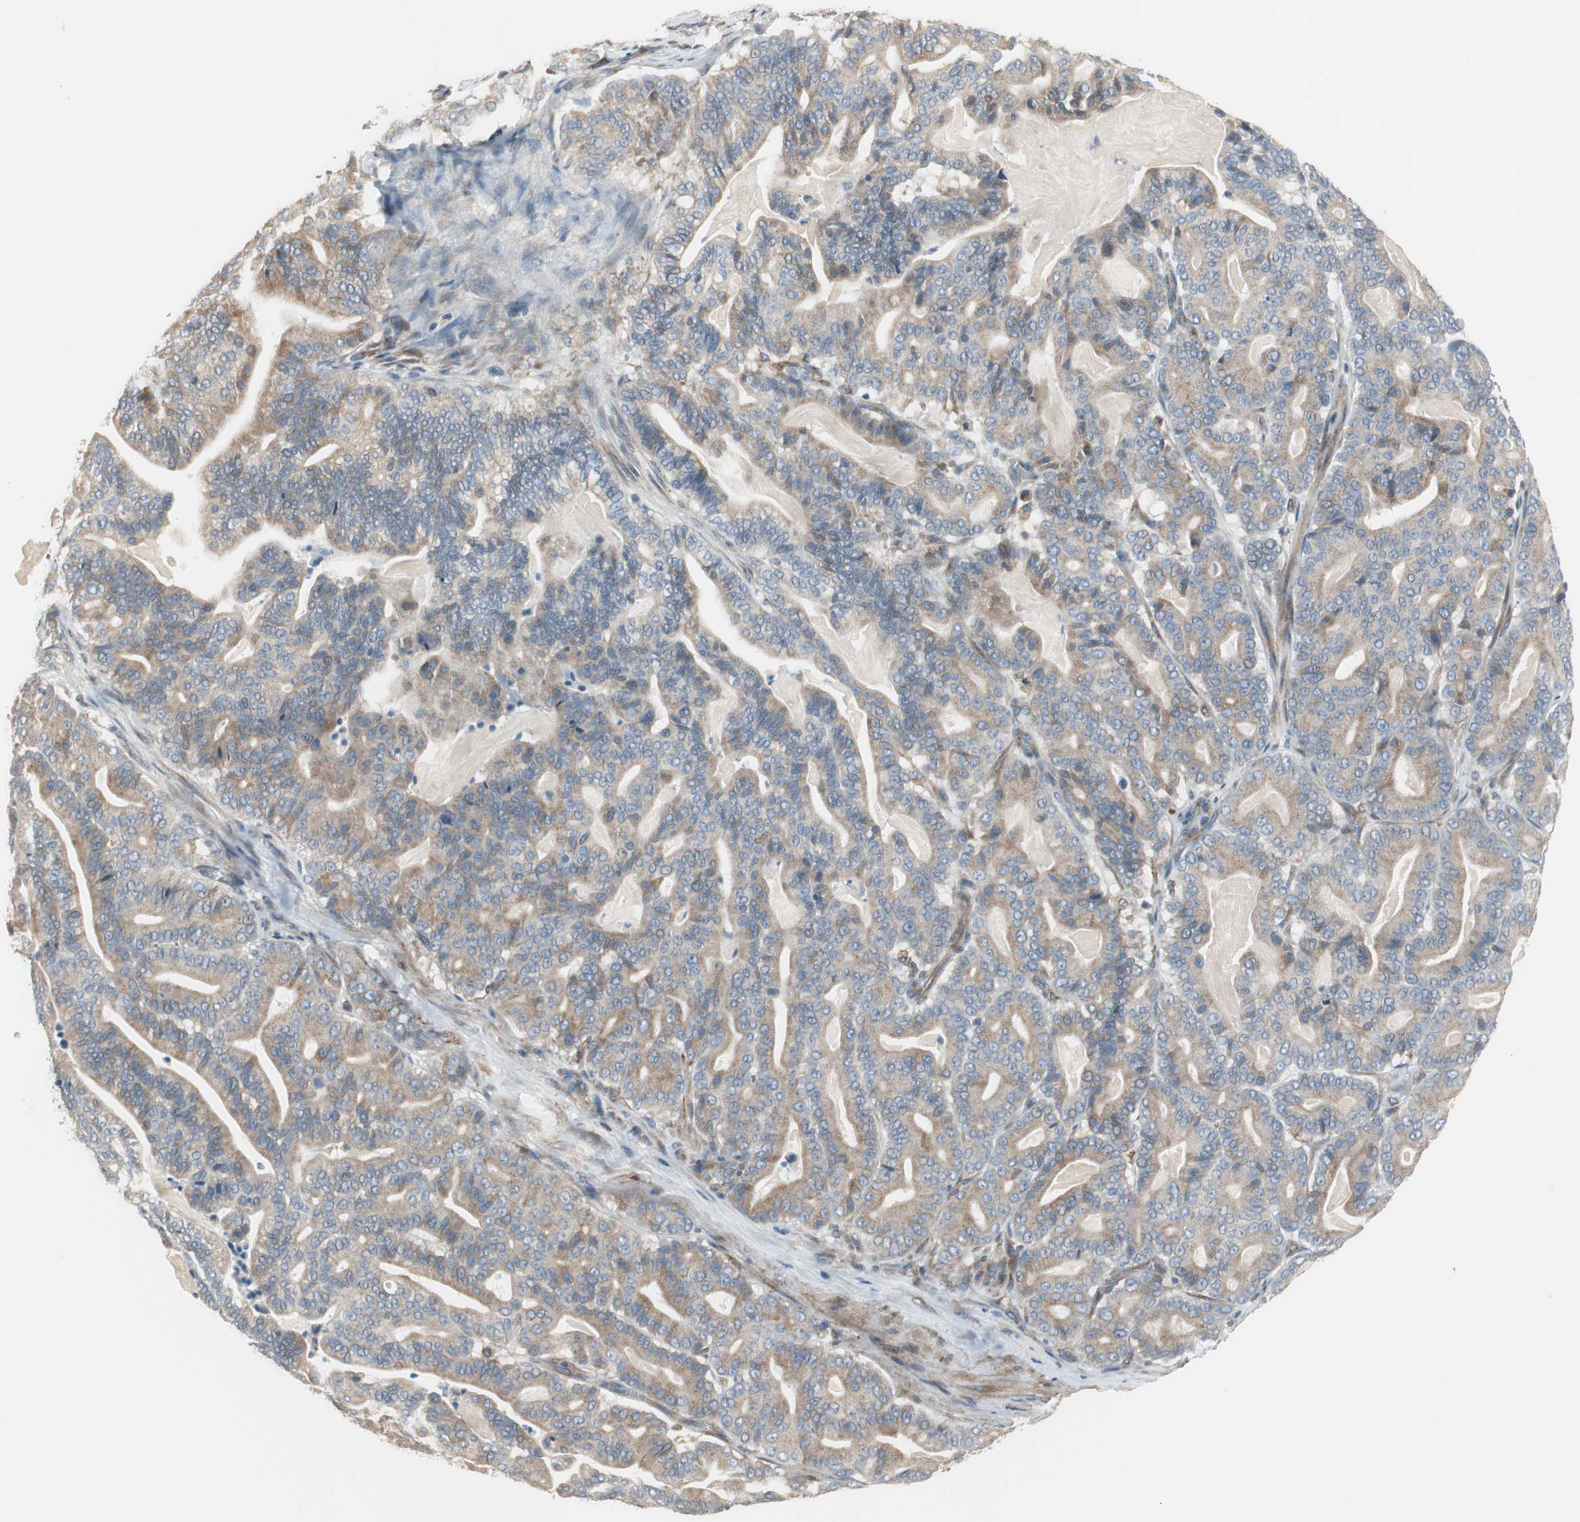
{"staining": {"intensity": "moderate", "quantity": ">75%", "location": "cytoplasmic/membranous"}, "tissue": "pancreatic cancer", "cell_type": "Tumor cells", "image_type": "cancer", "snomed": [{"axis": "morphology", "description": "Adenocarcinoma, NOS"}, {"axis": "topography", "description": "Pancreas"}], "caption": "Brown immunohistochemical staining in human adenocarcinoma (pancreatic) shows moderate cytoplasmic/membranous staining in about >75% of tumor cells. Using DAB (brown) and hematoxylin (blue) stains, captured at high magnification using brightfield microscopy.", "gene": "CLCC1", "patient": {"sex": "male", "age": 63}}